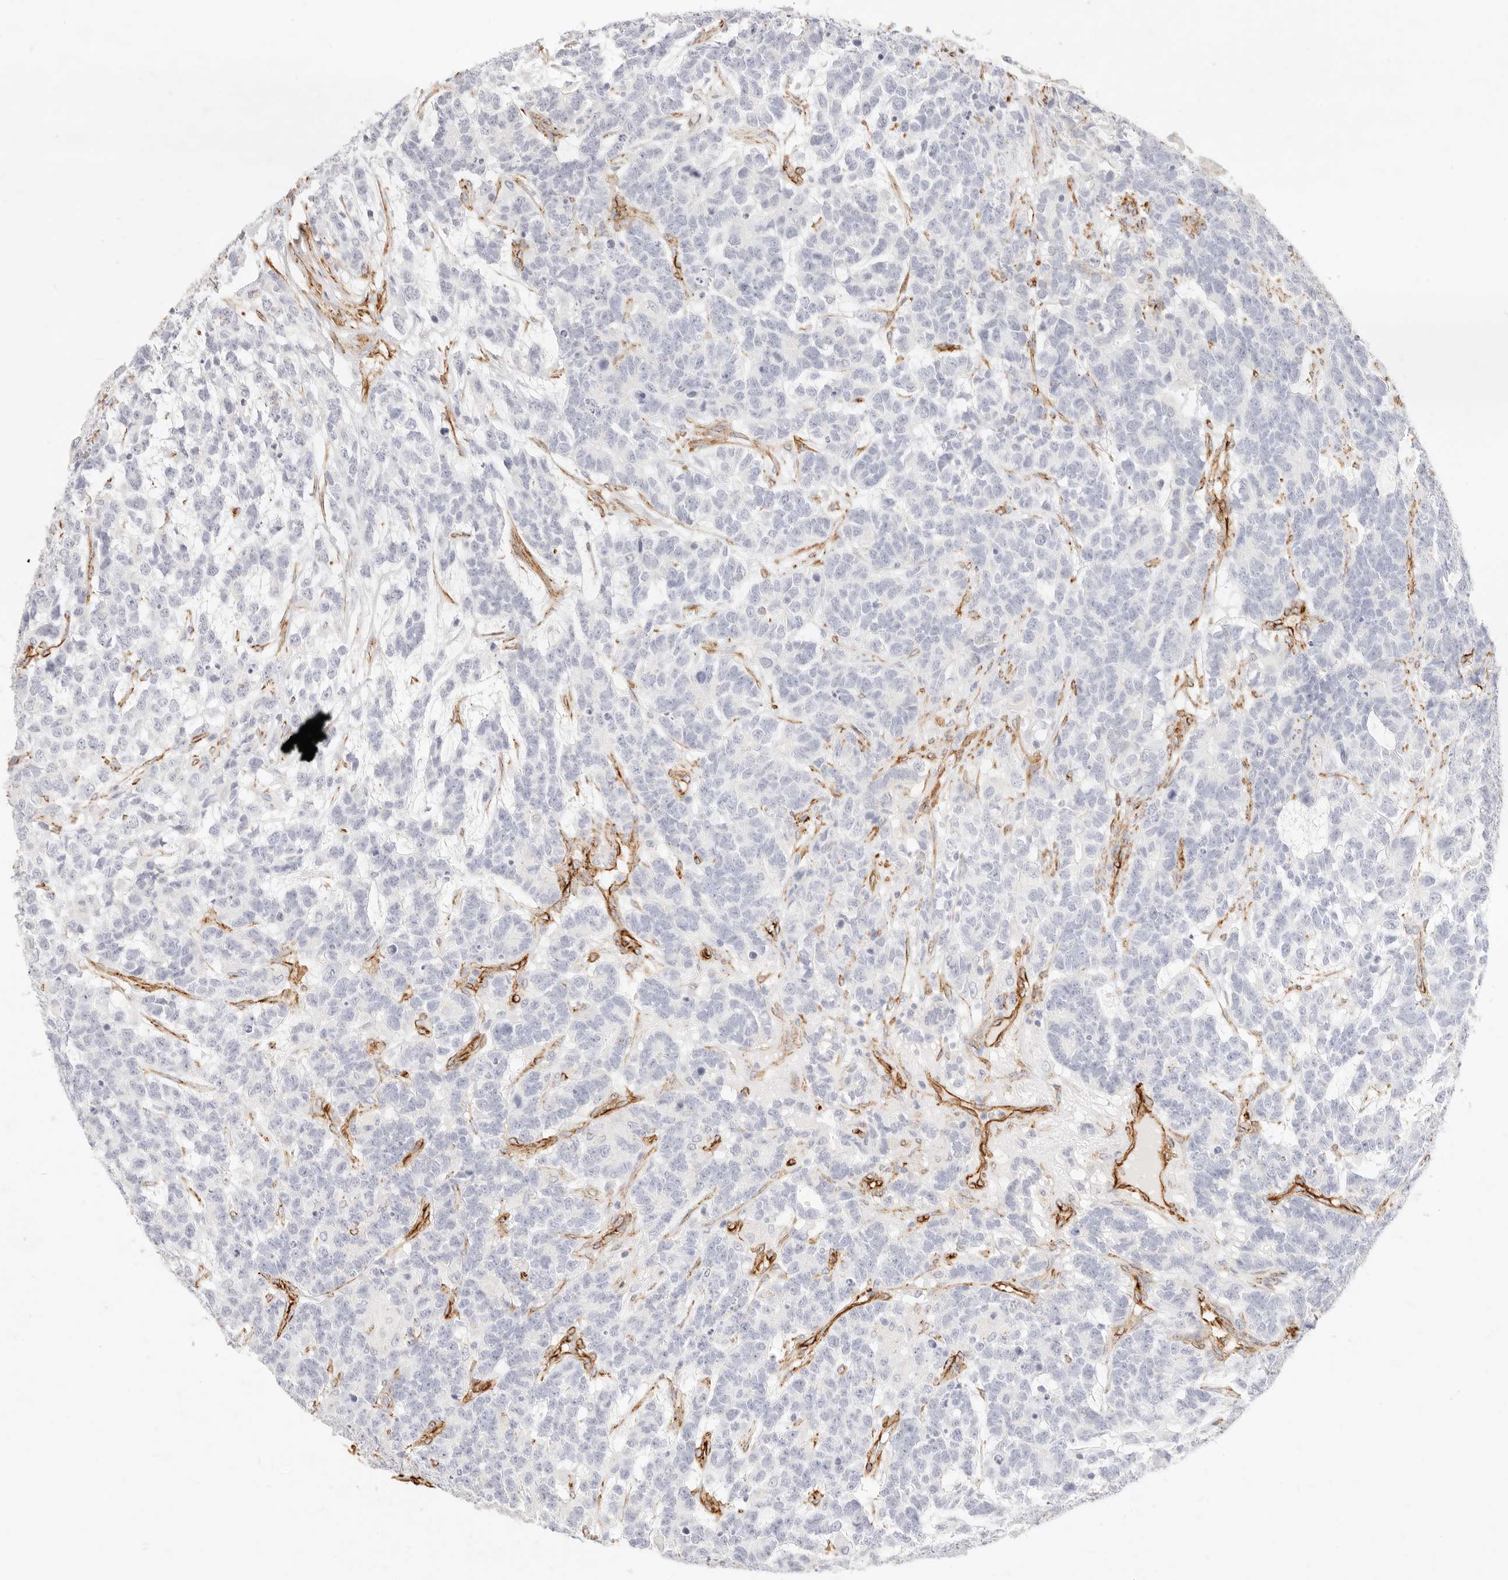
{"staining": {"intensity": "negative", "quantity": "none", "location": "none"}, "tissue": "testis cancer", "cell_type": "Tumor cells", "image_type": "cancer", "snomed": [{"axis": "morphology", "description": "Carcinoma, Embryonal, NOS"}, {"axis": "topography", "description": "Testis"}], "caption": "This is an immunohistochemistry photomicrograph of human testis cancer (embryonal carcinoma). There is no staining in tumor cells.", "gene": "NUS1", "patient": {"sex": "male", "age": 26}}